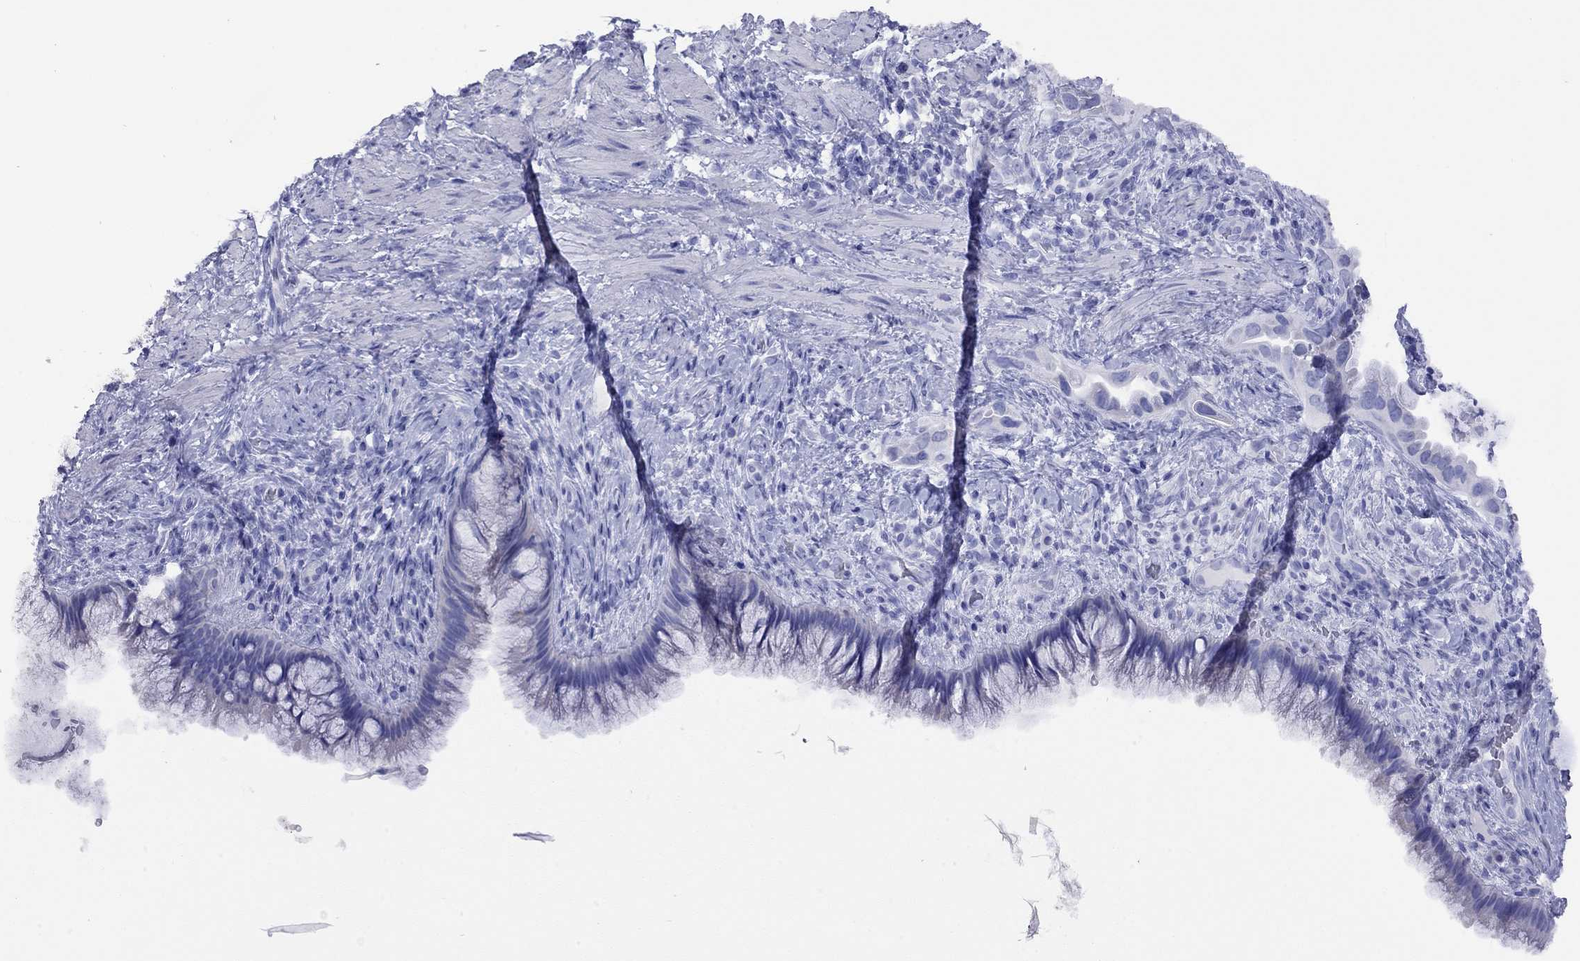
{"staining": {"intensity": "negative", "quantity": "none", "location": "none"}, "tissue": "cervix", "cell_type": "Glandular cells", "image_type": "normal", "snomed": [{"axis": "morphology", "description": "Normal tissue, NOS"}, {"axis": "topography", "description": "Cervix"}], "caption": "The histopathology image displays no significant staining in glandular cells of cervix.", "gene": "FIGLA", "patient": {"sex": "female", "age": 34}}